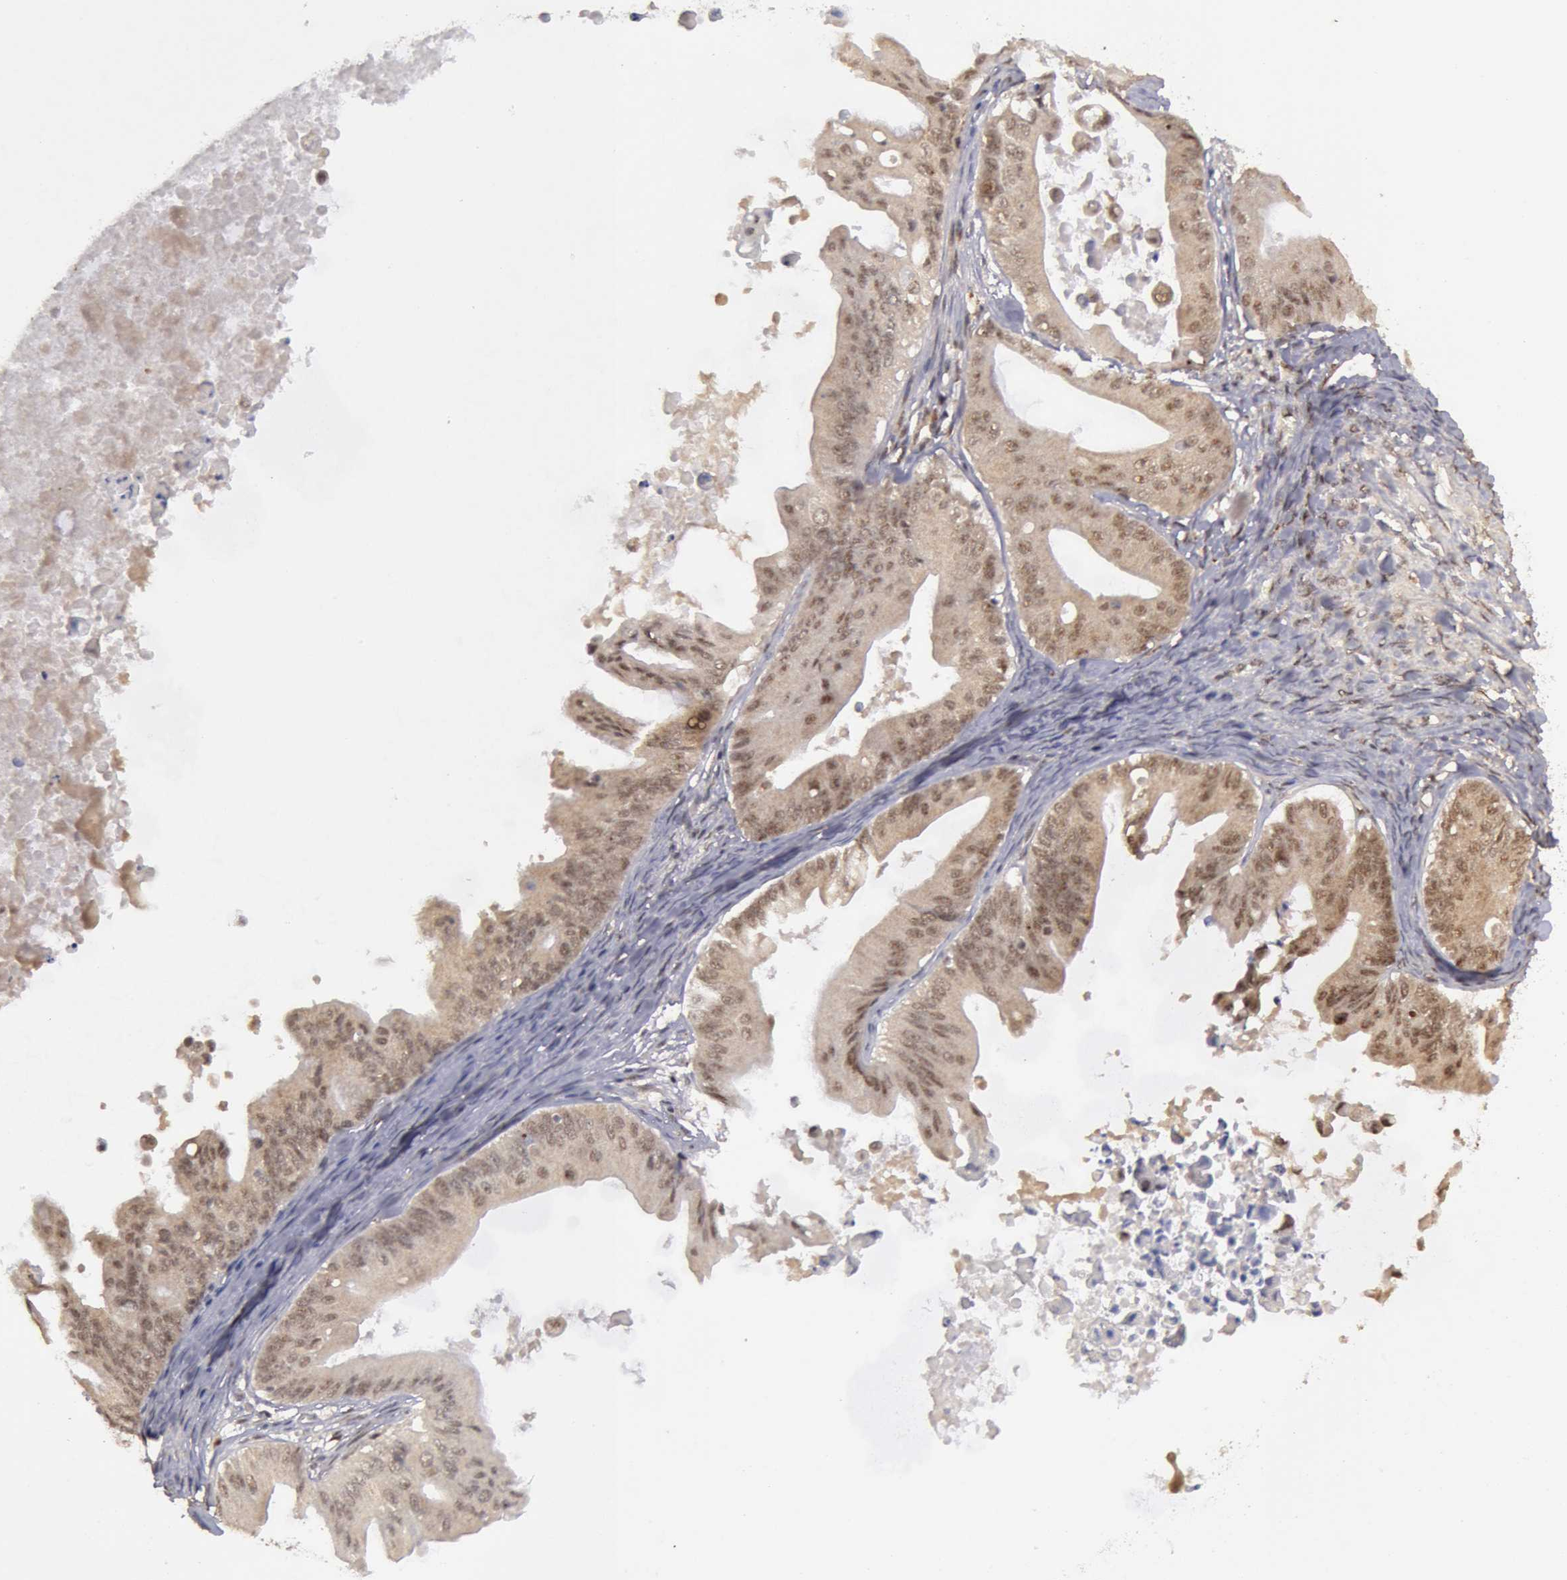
{"staining": {"intensity": "weak", "quantity": "25%-75%", "location": "cytoplasmic/membranous"}, "tissue": "ovarian cancer", "cell_type": "Tumor cells", "image_type": "cancer", "snomed": [{"axis": "morphology", "description": "Cystadenocarcinoma, mucinous, NOS"}, {"axis": "topography", "description": "Ovary"}], "caption": "IHC histopathology image of human ovarian cancer (mucinous cystadenocarcinoma) stained for a protein (brown), which shows low levels of weak cytoplasmic/membranous staining in approximately 25%-75% of tumor cells.", "gene": "GLIS1", "patient": {"sex": "female", "age": 37}}